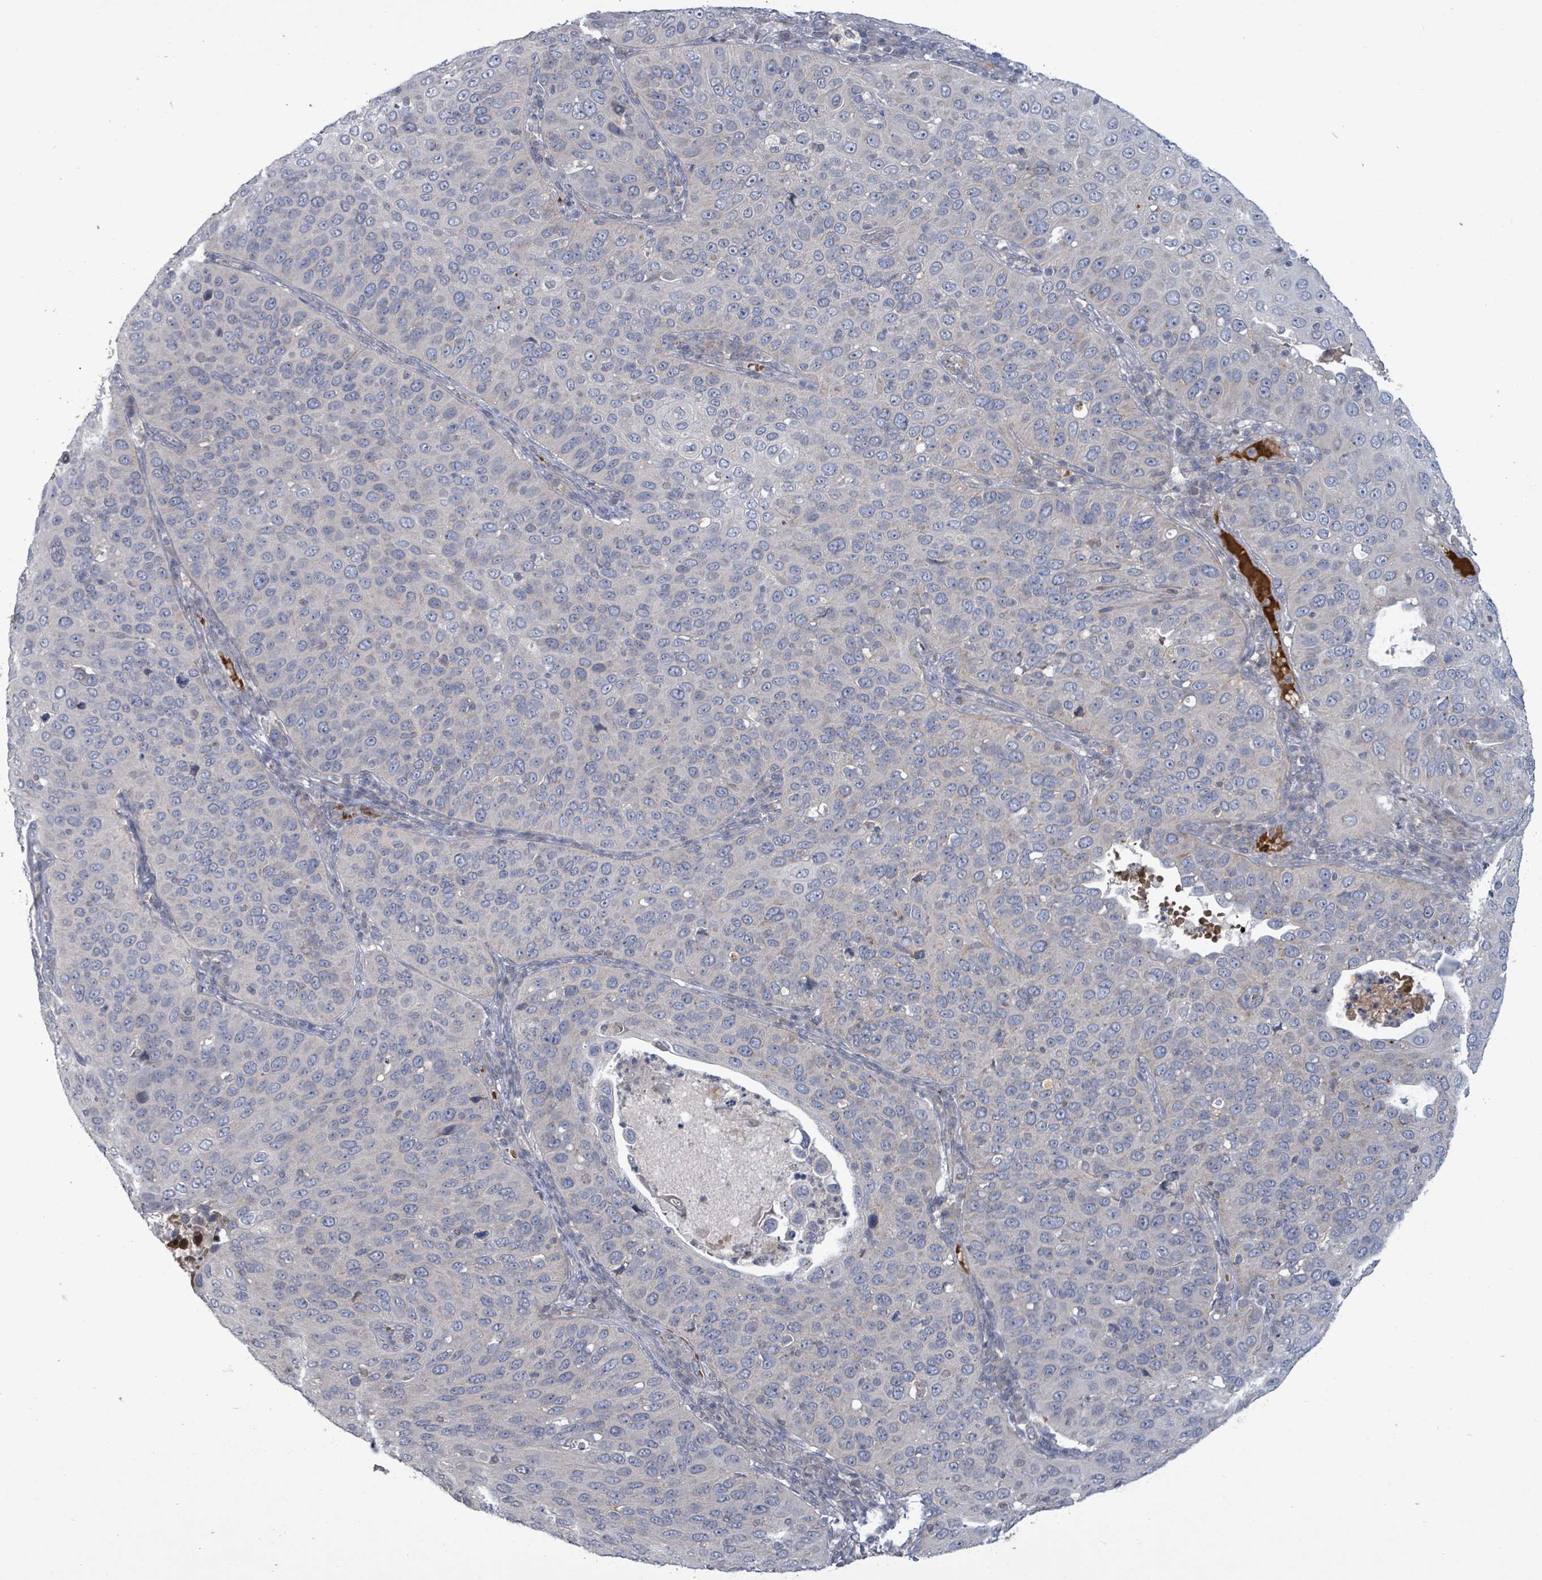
{"staining": {"intensity": "negative", "quantity": "none", "location": "none"}, "tissue": "cervical cancer", "cell_type": "Tumor cells", "image_type": "cancer", "snomed": [{"axis": "morphology", "description": "Squamous cell carcinoma, NOS"}, {"axis": "topography", "description": "Cervix"}], "caption": "This is an immunohistochemistry micrograph of human cervical squamous cell carcinoma. There is no positivity in tumor cells.", "gene": "GRM8", "patient": {"sex": "female", "age": 36}}